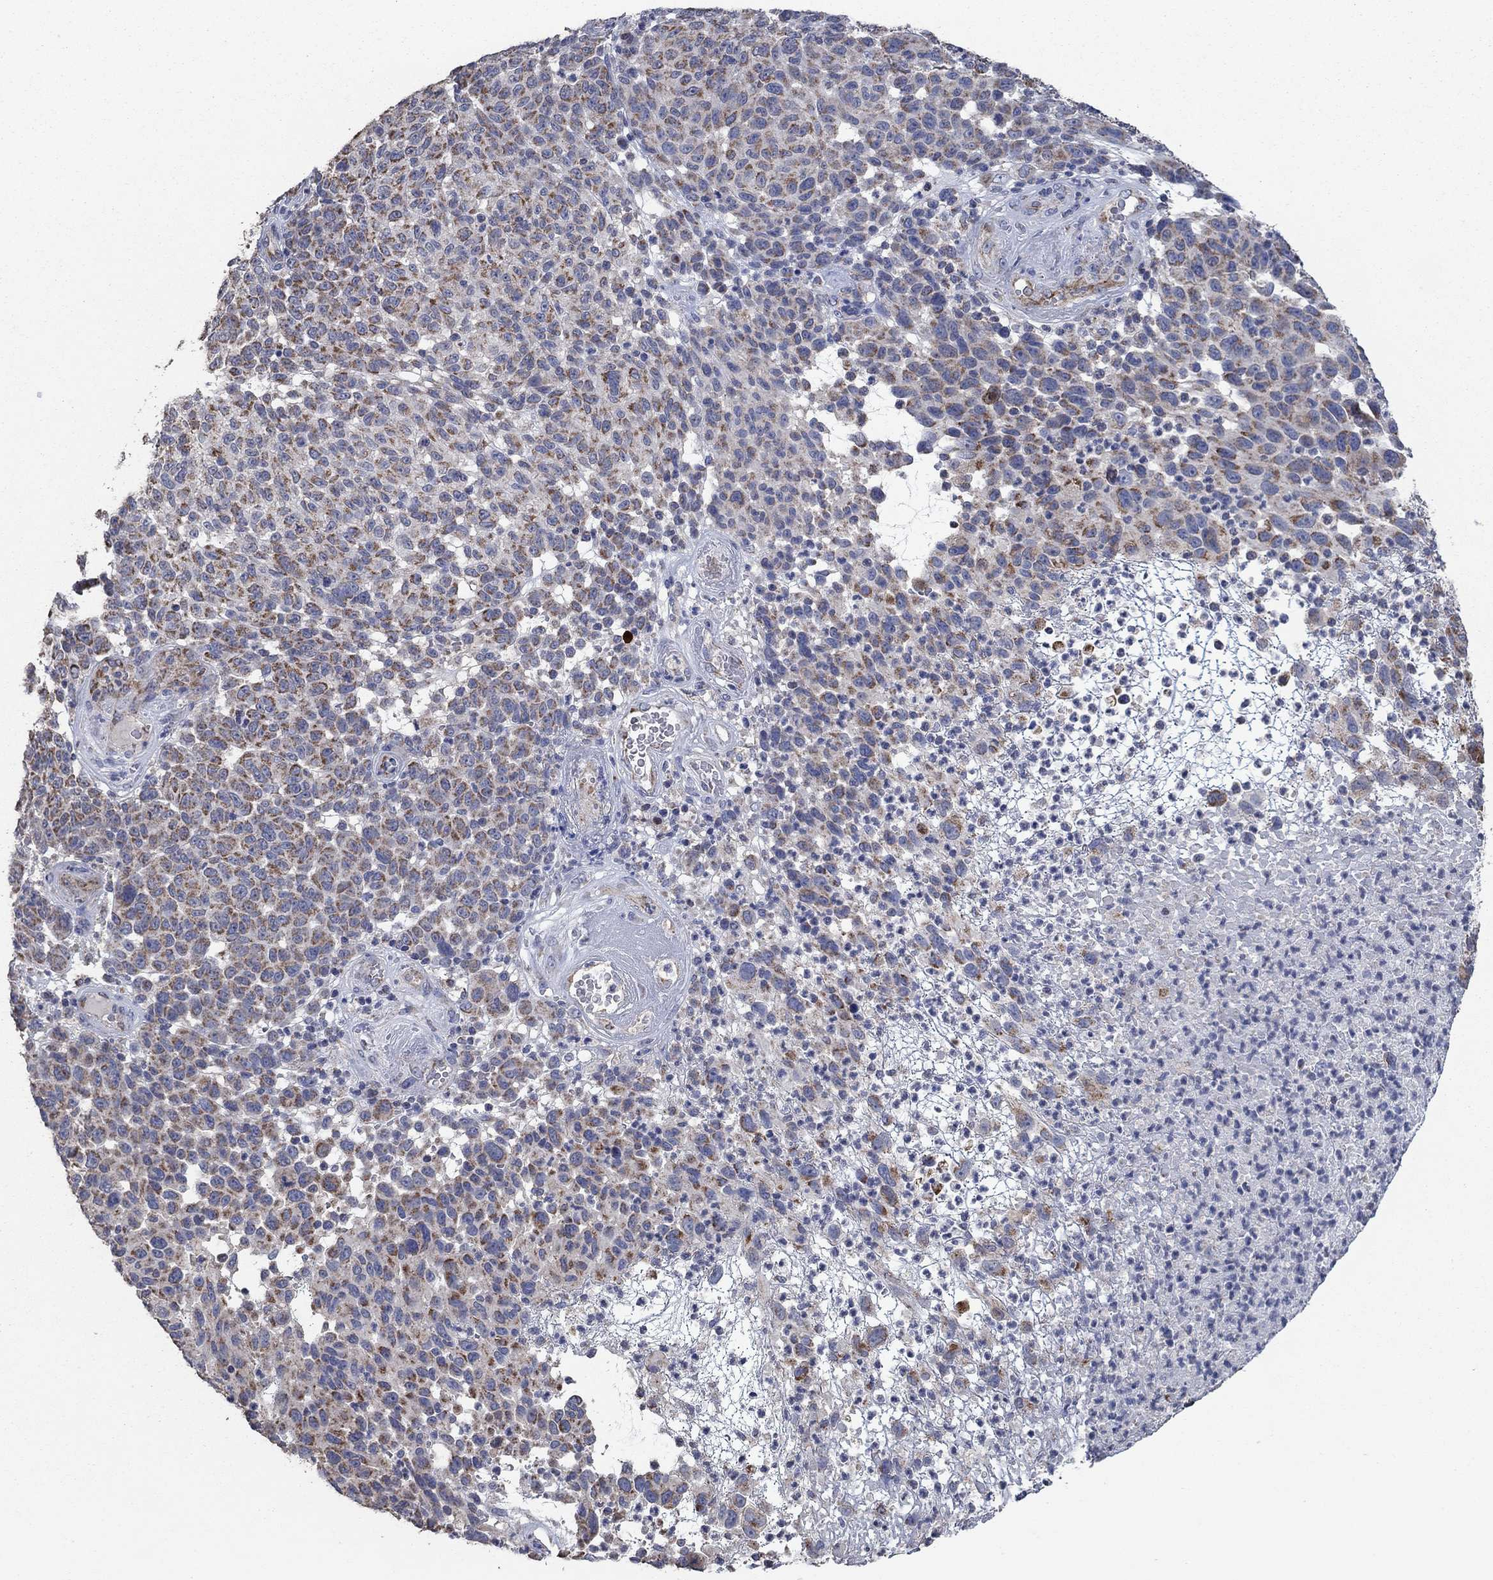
{"staining": {"intensity": "moderate", "quantity": "25%-75%", "location": "cytoplasmic/membranous"}, "tissue": "melanoma", "cell_type": "Tumor cells", "image_type": "cancer", "snomed": [{"axis": "morphology", "description": "Malignant melanoma, NOS"}, {"axis": "topography", "description": "Skin"}], "caption": "Brown immunohistochemical staining in human melanoma exhibits moderate cytoplasmic/membranous positivity in approximately 25%-75% of tumor cells.", "gene": "HID1", "patient": {"sex": "male", "age": 59}}